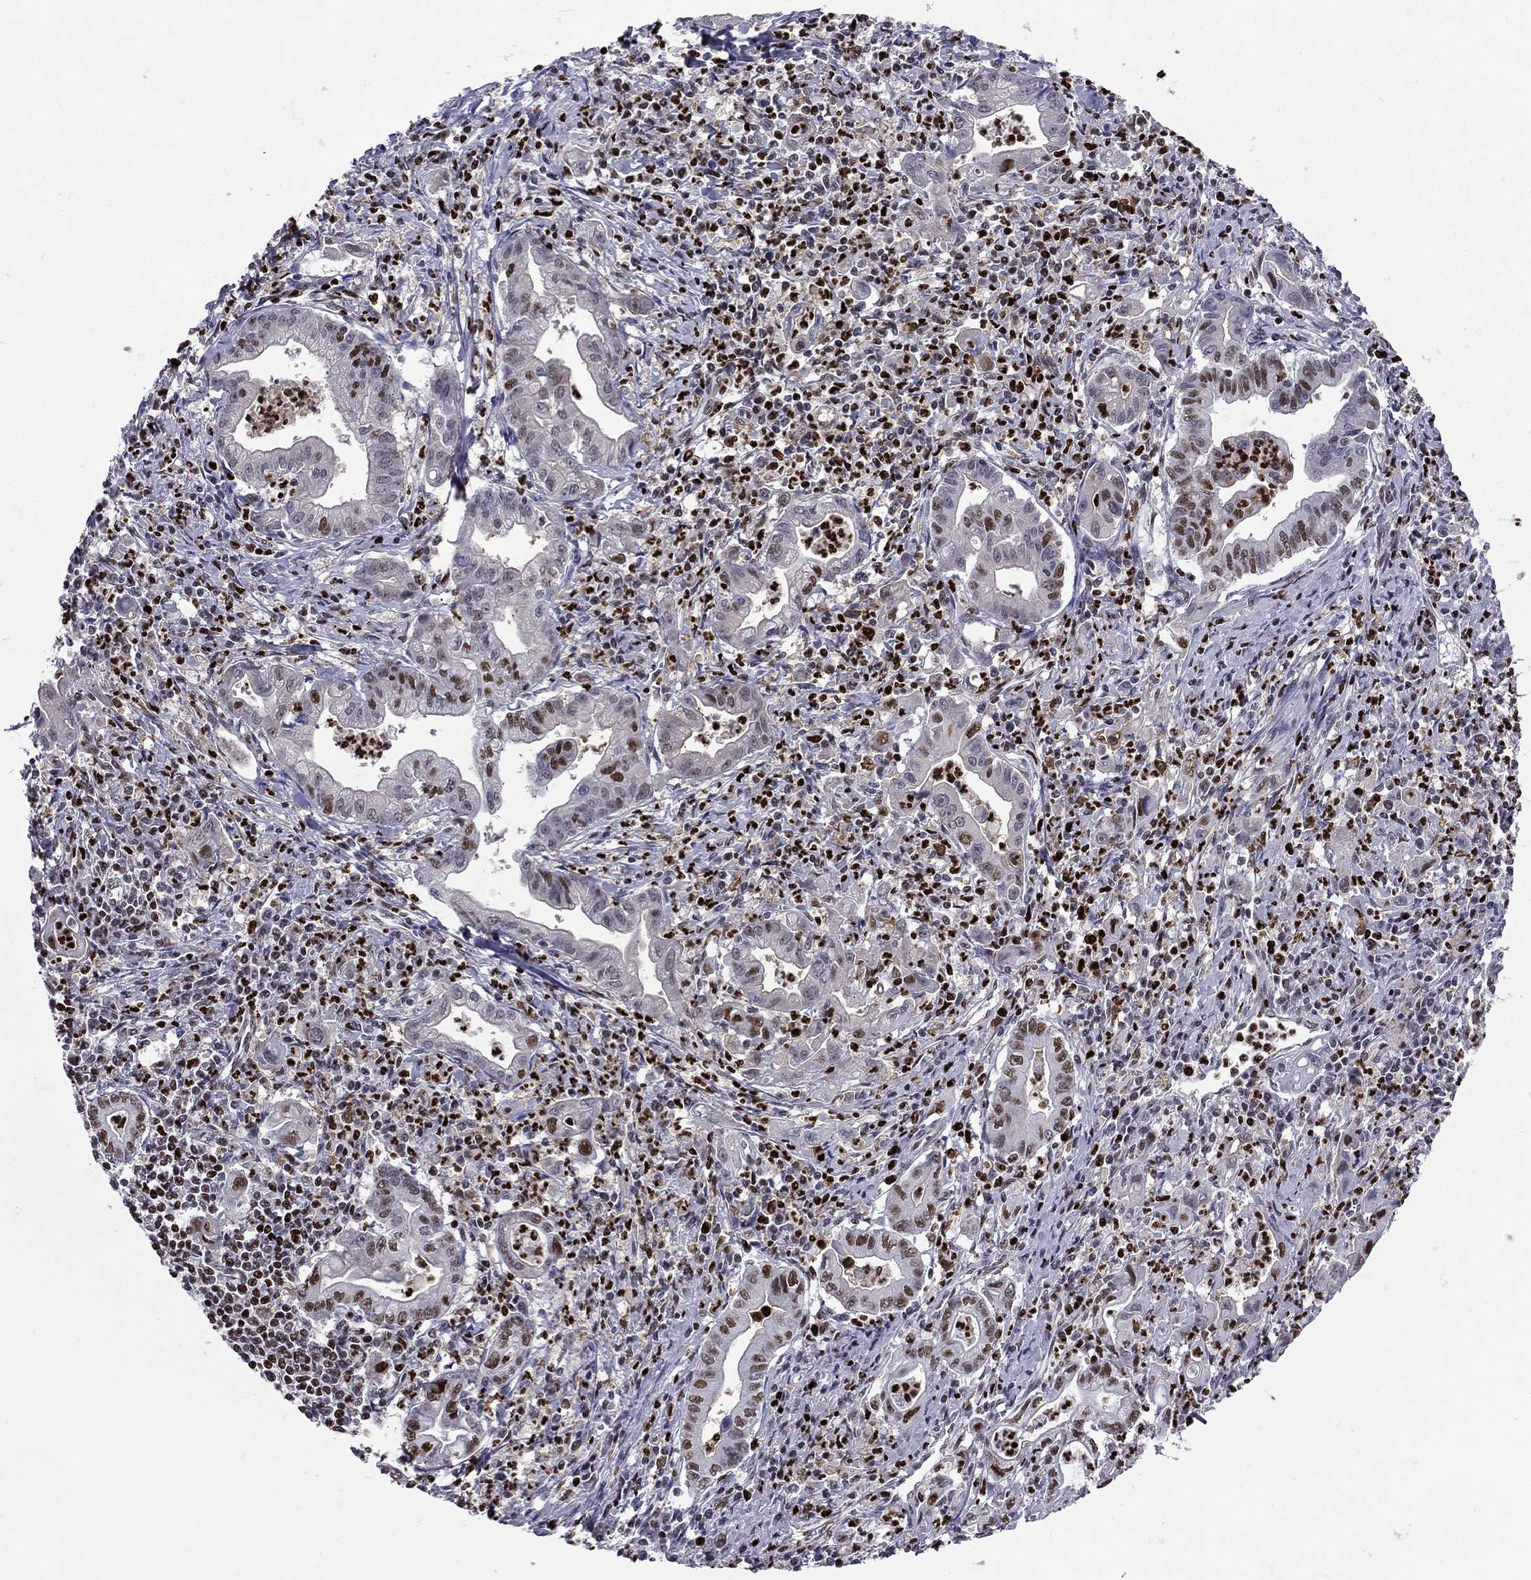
{"staining": {"intensity": "strong", "quantity": "<25%", "location": "nuclear"}, "tissue": "stomach cancer", "cell_type": "Tumor cells", "image_type": "cancer", "snomed": [{"axis": "morphology", "description": "Adenocarcinoma, NOS"}, {"axis": "topography", "description": "Stomach, upper"}], "caption": "Strong nuclear positivity is seen in approximately <25% of tumor cells in stomach cancer (adenocarcinoma). (brown staining indicates protein expression, while blue staining denotes nuclei).", "gene": "PCGF3", "patient": {"sex": "female", "age": 79}}